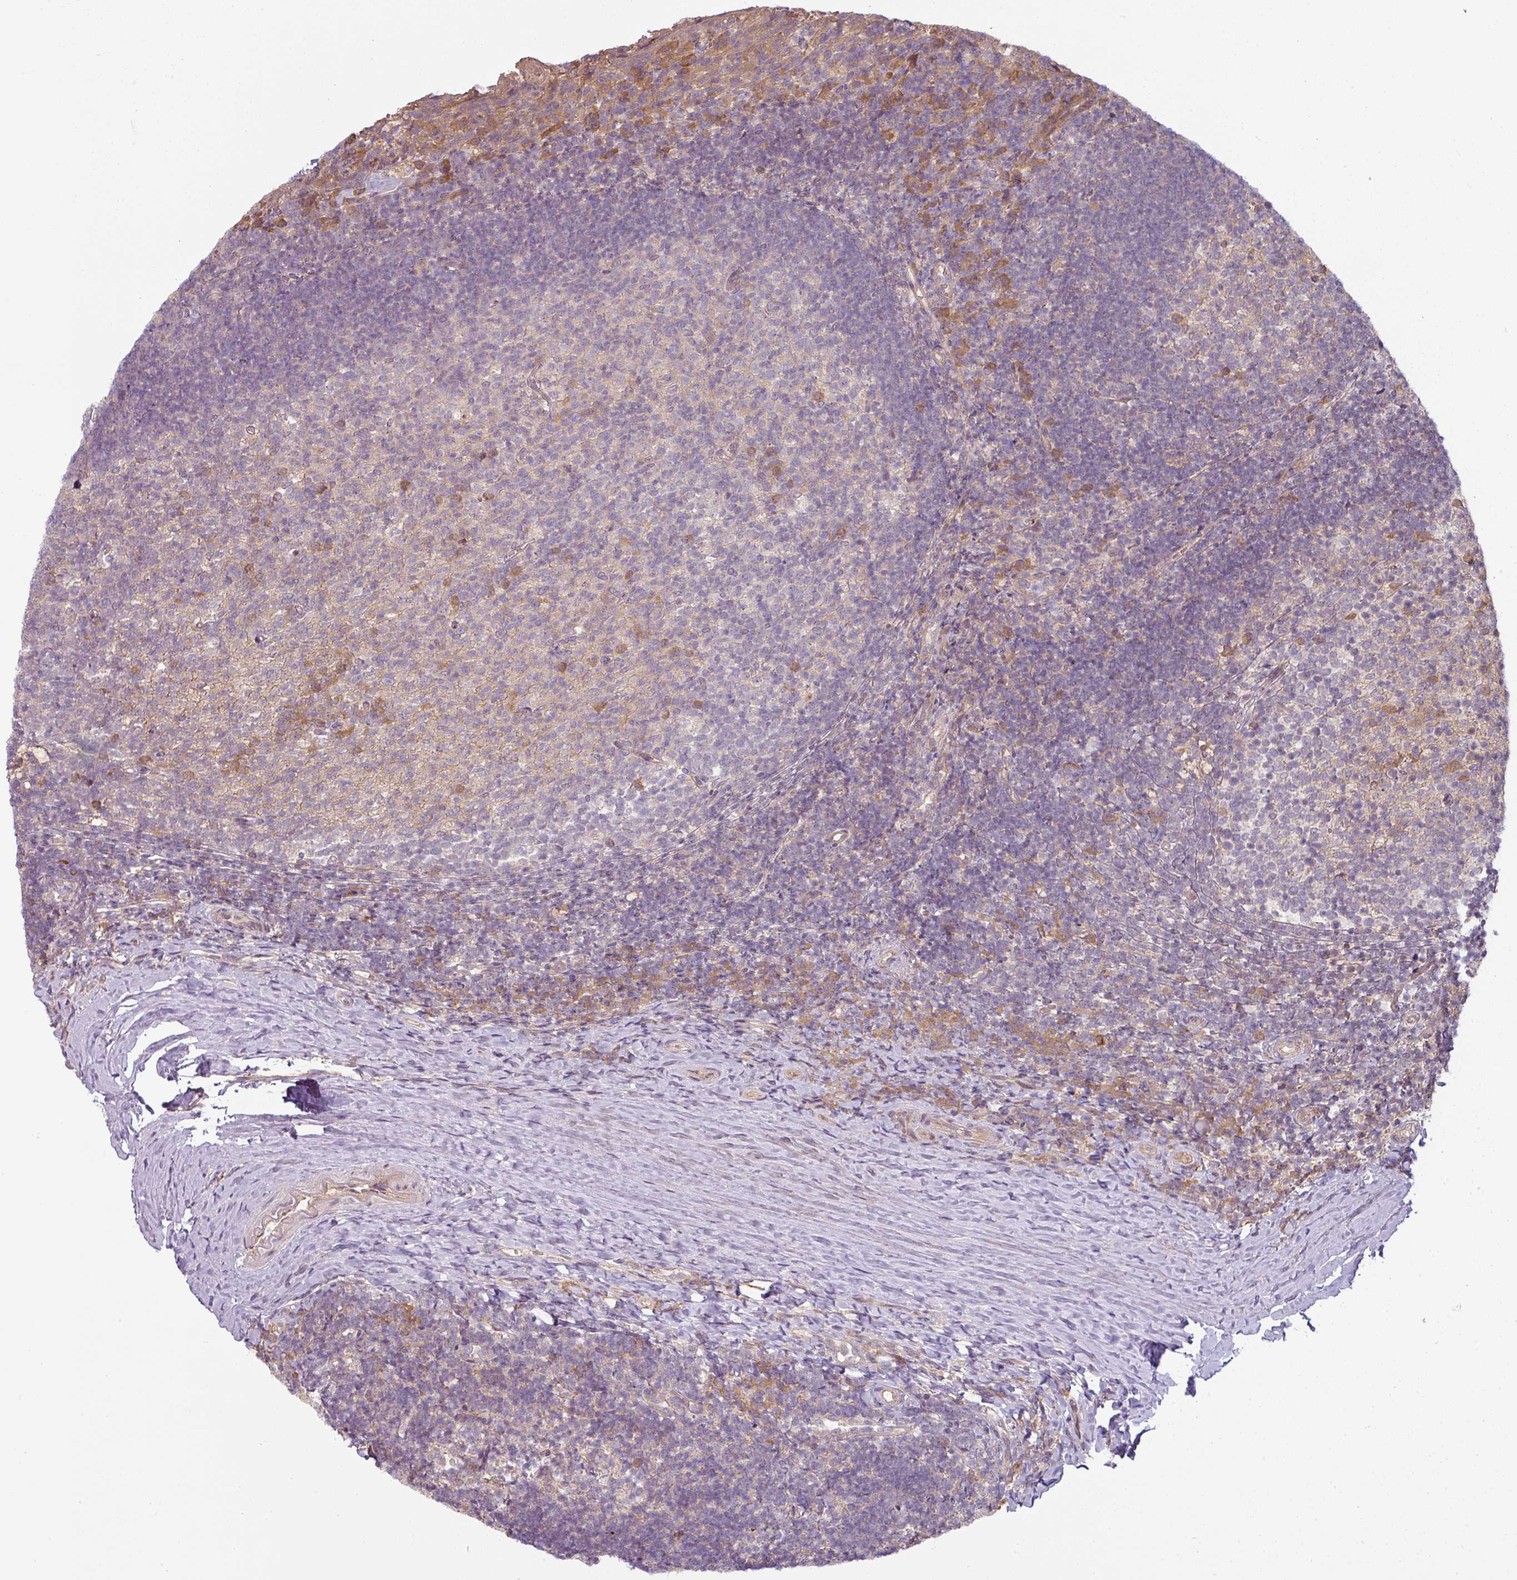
{"staining": {"intensity": "moderate", "quantity": "<25%", "location": "cytoplasmic/membranous"}, "tissue": "tonsil", "cell_type": "Germinal center cells", "image_type": "normal", "snomed": [{"axis": "morphology", "description": "Normal tissue, NOS"}, {"axis": "topography", "description": "Tonsil"}], "caption": "IHC of unremarkable tonsil reveals low levels of moderate cytoplasmic/membranous expression in approximately <25% of germinal center cells. (DAB IHC, brown staining for protein, blue staining for nuclei).", "gene": "RNF31", "patient": {"sex": "female", "age": 10}}